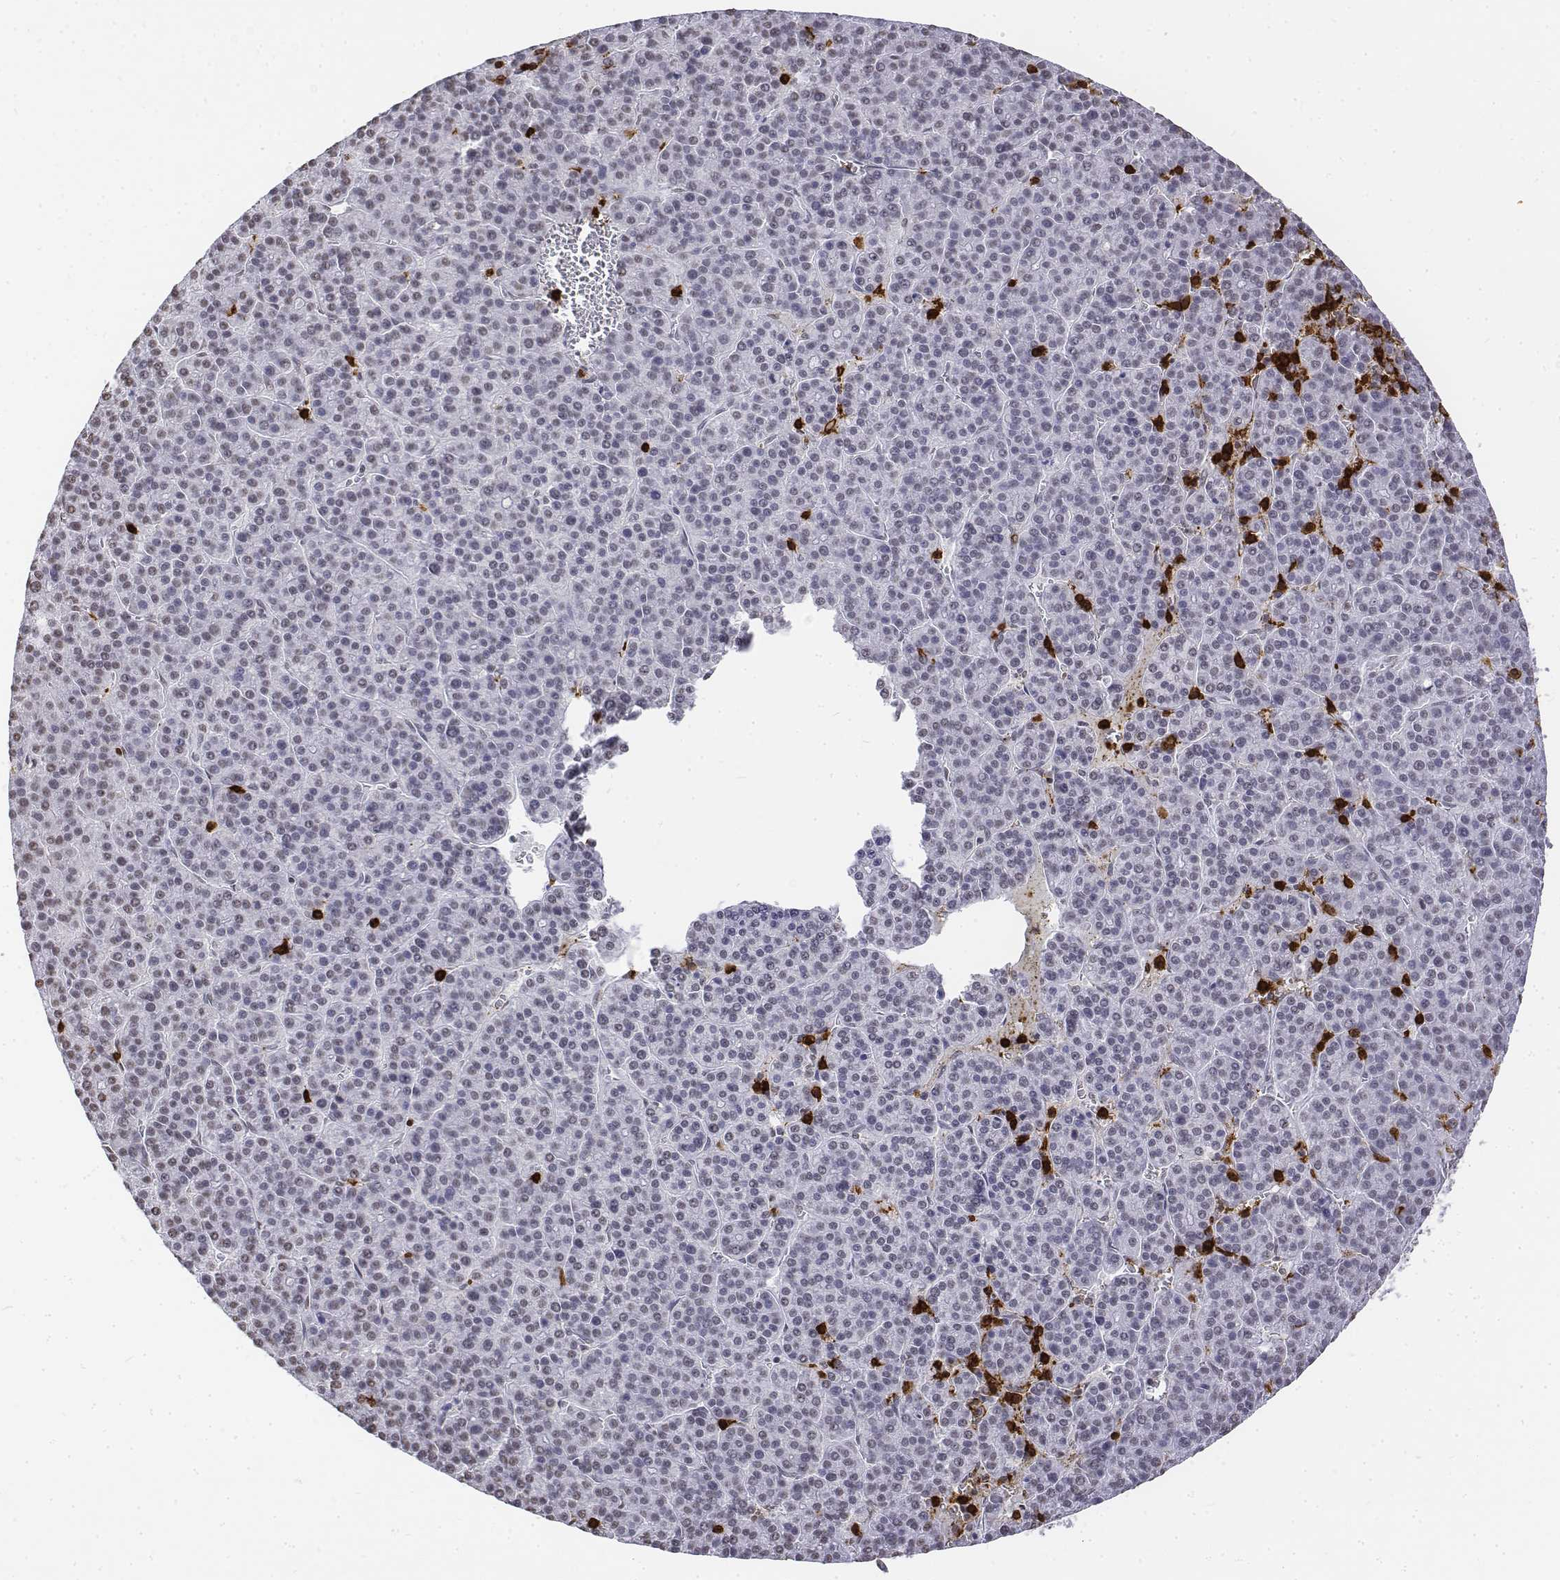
{"staining": {"intensity": "negative", "quantity": "none", "location": "none"}, "tissue": "liver cancer", "cell_type": "Tumor cells", "image_type": "cancer", "snomed": [{"axis": "morphology", "description": "Carcinoma, Hepatocellular, NOS"}, {"axis": "topography", "description": "Liver"}], "caption": "Immunohistochemistry (IHC) image of neoplastic tissue: human hepatocellular carcinoma (liver) stained with DAB exhibits no significant protein positivity in tumor cells.", "gene": "CD3E", "patient": {"sex": "female", "age": 58}}